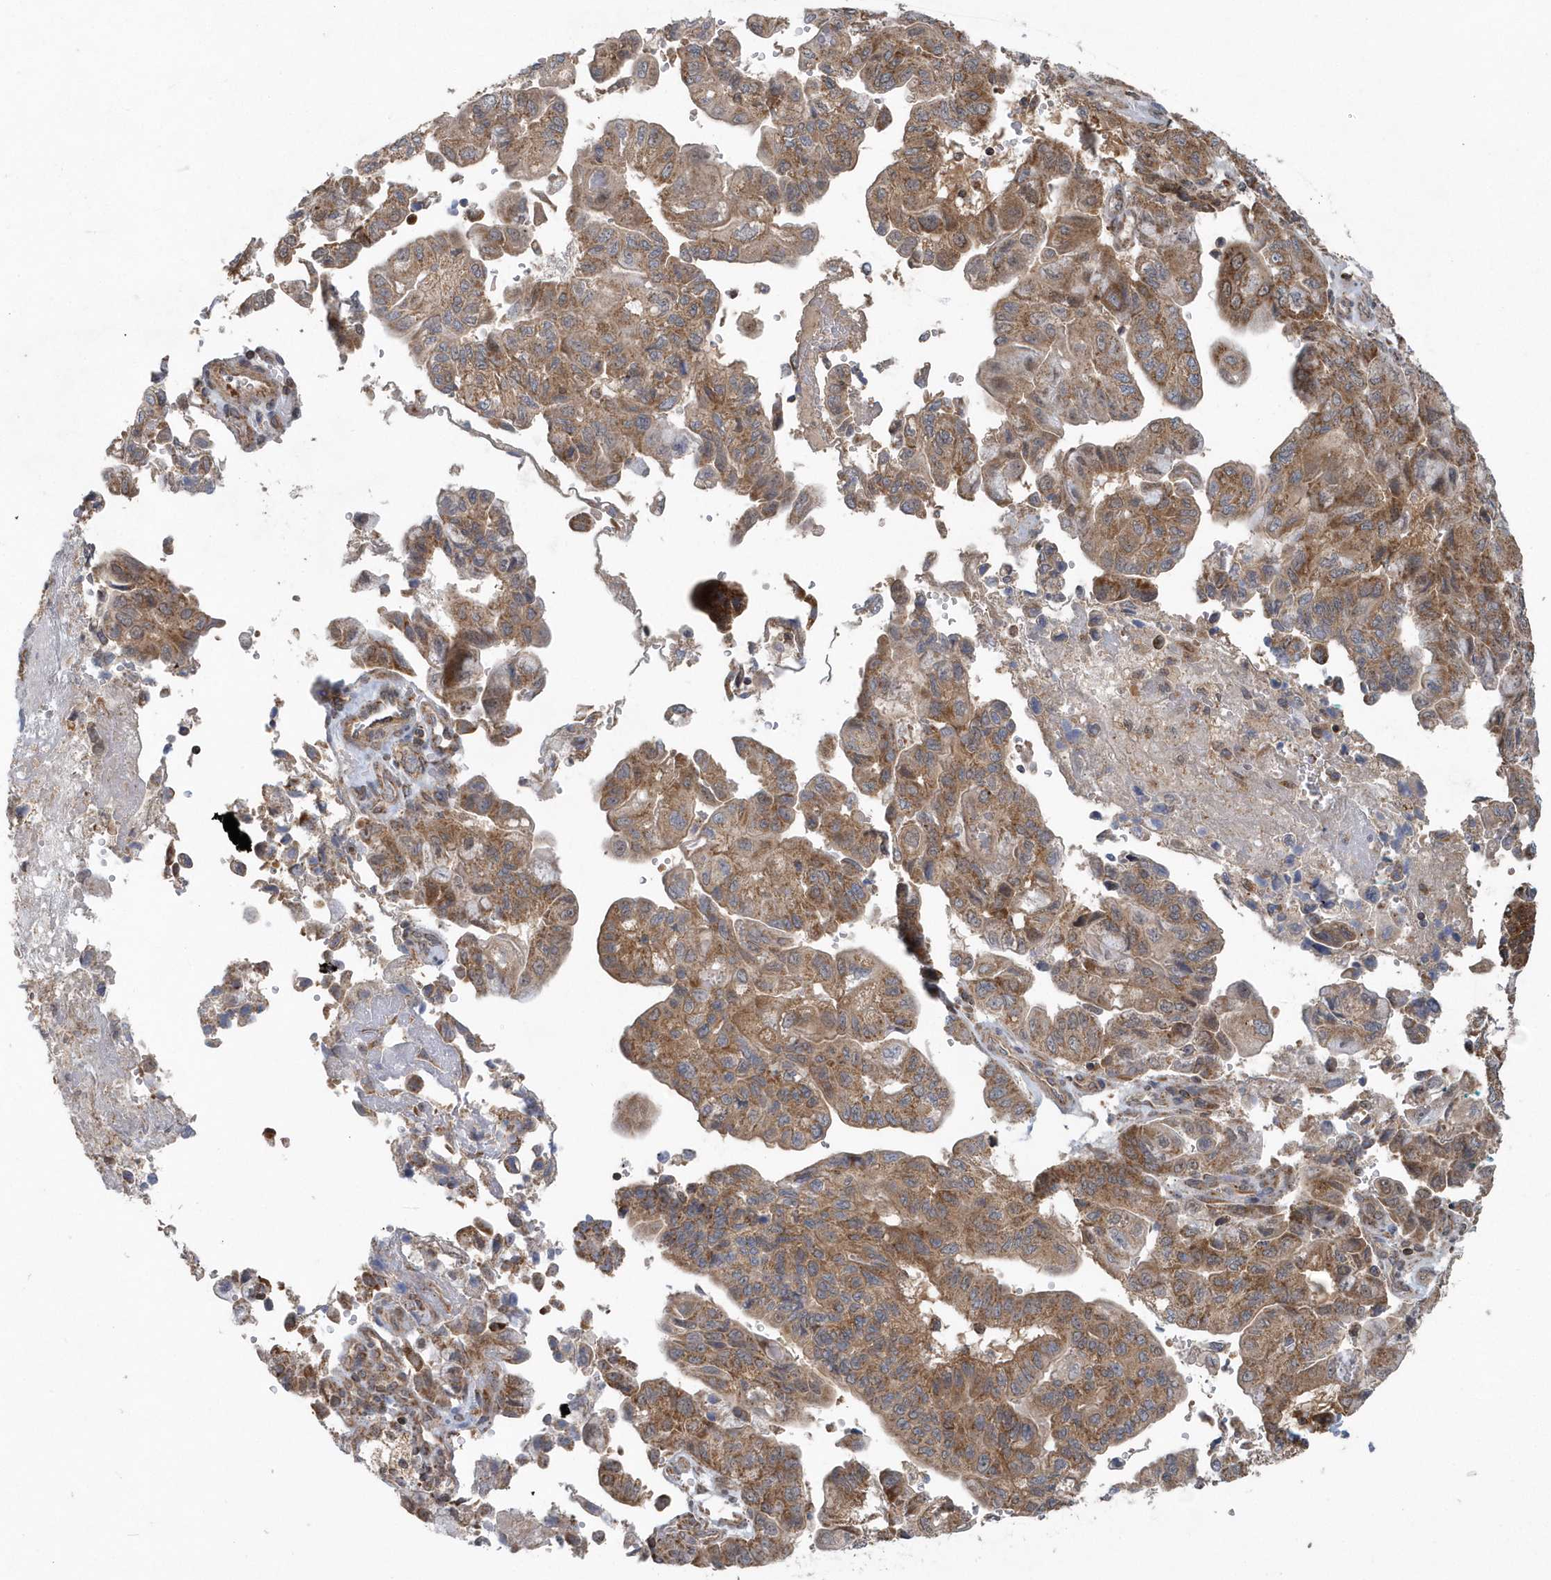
{"staining": {"intensity": "moderate", "quantity": ">75%", "location": "cytoplasmic/membranous"}, "tissue": "pancreatic cancer", "cell_type": "Tumor cells", "image_type": "cancer", "snomed": [{"axis": "morphology", "description": "Adenocarcinoma, NOS"}, {"axis": "topography", "description": "Pancreas"}], "caption": "High-magnification brightfield microscopy of pancreatic cancer stained with DAB (3,3'-diaminobenzidine) (brown) and counterstained with hematoxylin (blue). tumor cells exhibit moderate cytoplasmic/membranous expression is identified in approximately>75% of cells.", "gene": "PPP1R7", "patient": {"sex": "male", "age": 51}}